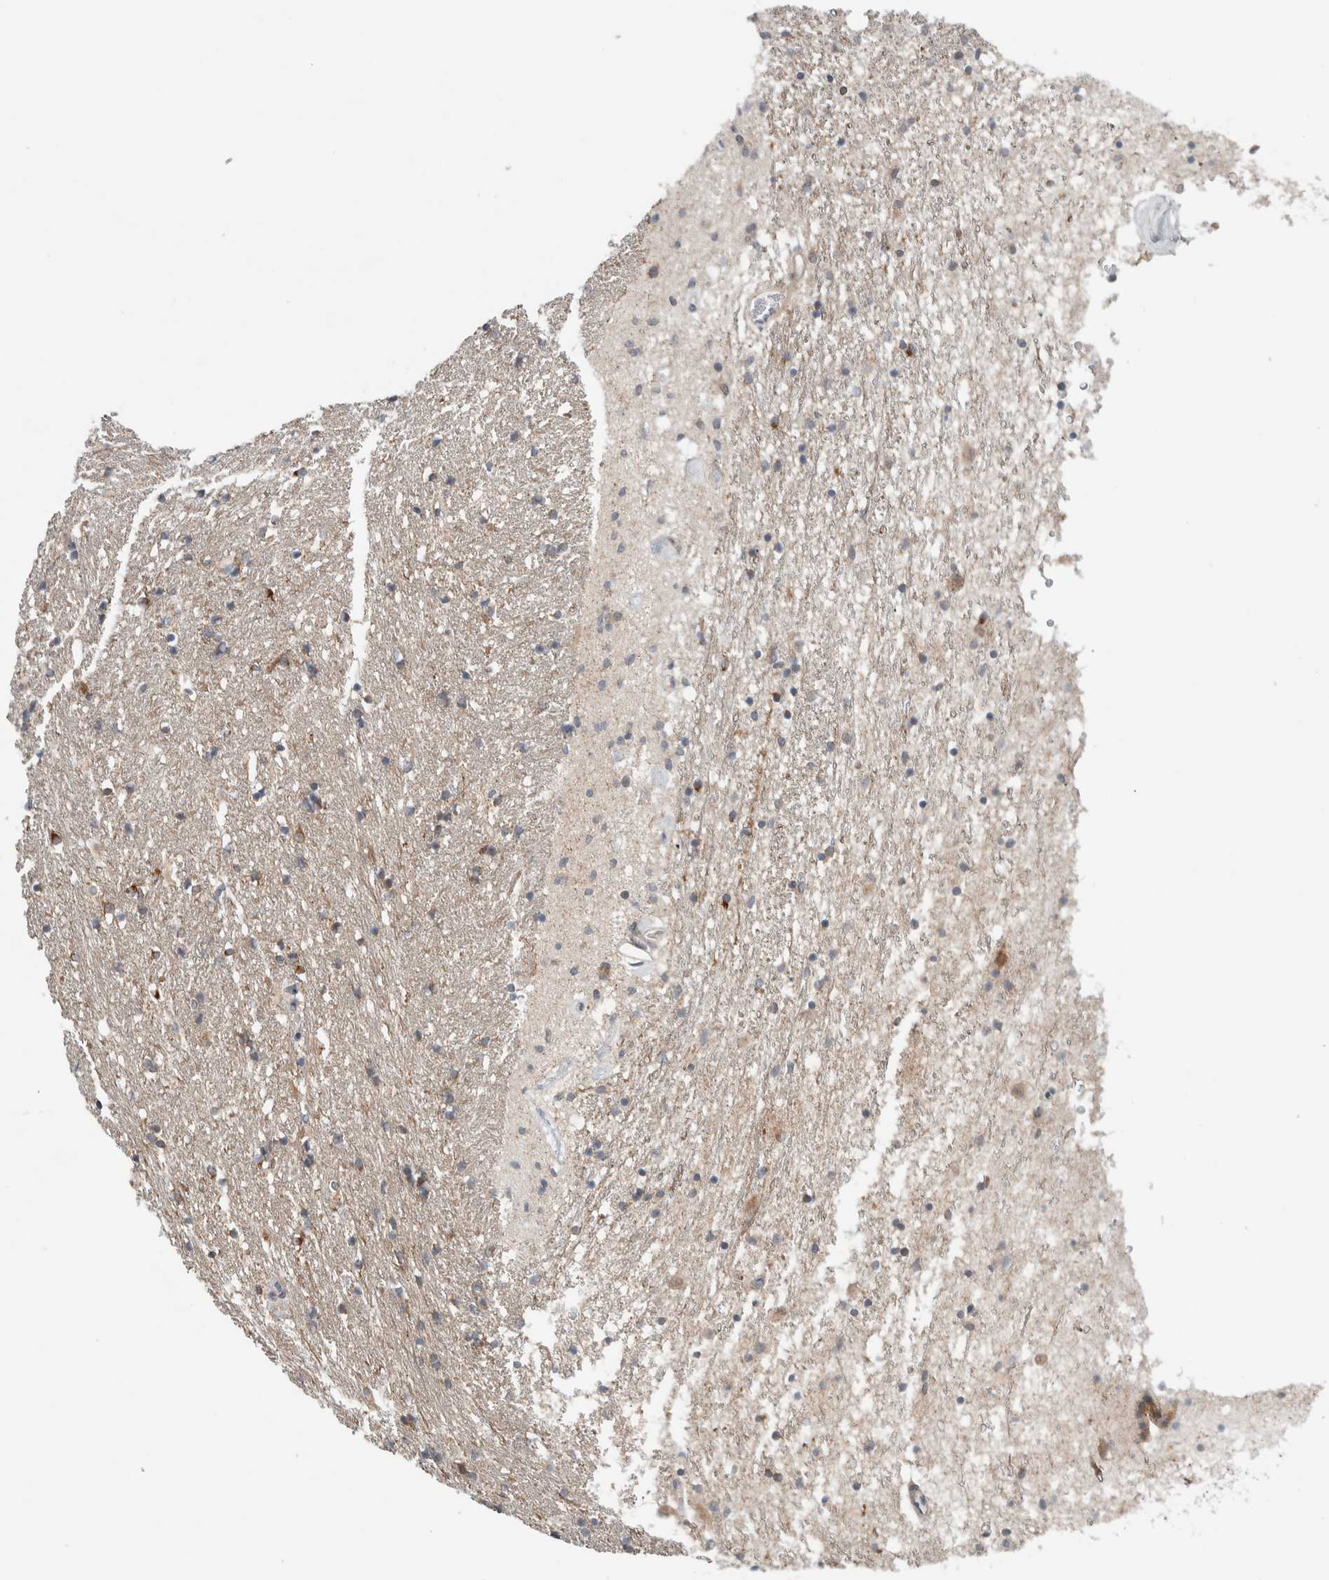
{"staining": {"intensity": "weak", "quantity": "25%-75%", "location": "cytoplasmic/membranous"}, "tissue": "caudate", "cell_type": "Glial cells", "image_type": "normal", "snomed": [{"axis": "morphology", "description": "Normal tissue, NOS"}, {"axis": "topography", "description": "Lateral ventricle wall"}], "caption": "A brown stain shows weak cytoplasmic/membranous expression of a protein in glial cells of normal caudate.", "gene": "RERE", "patient": {"sex": "female", "age": 54}}